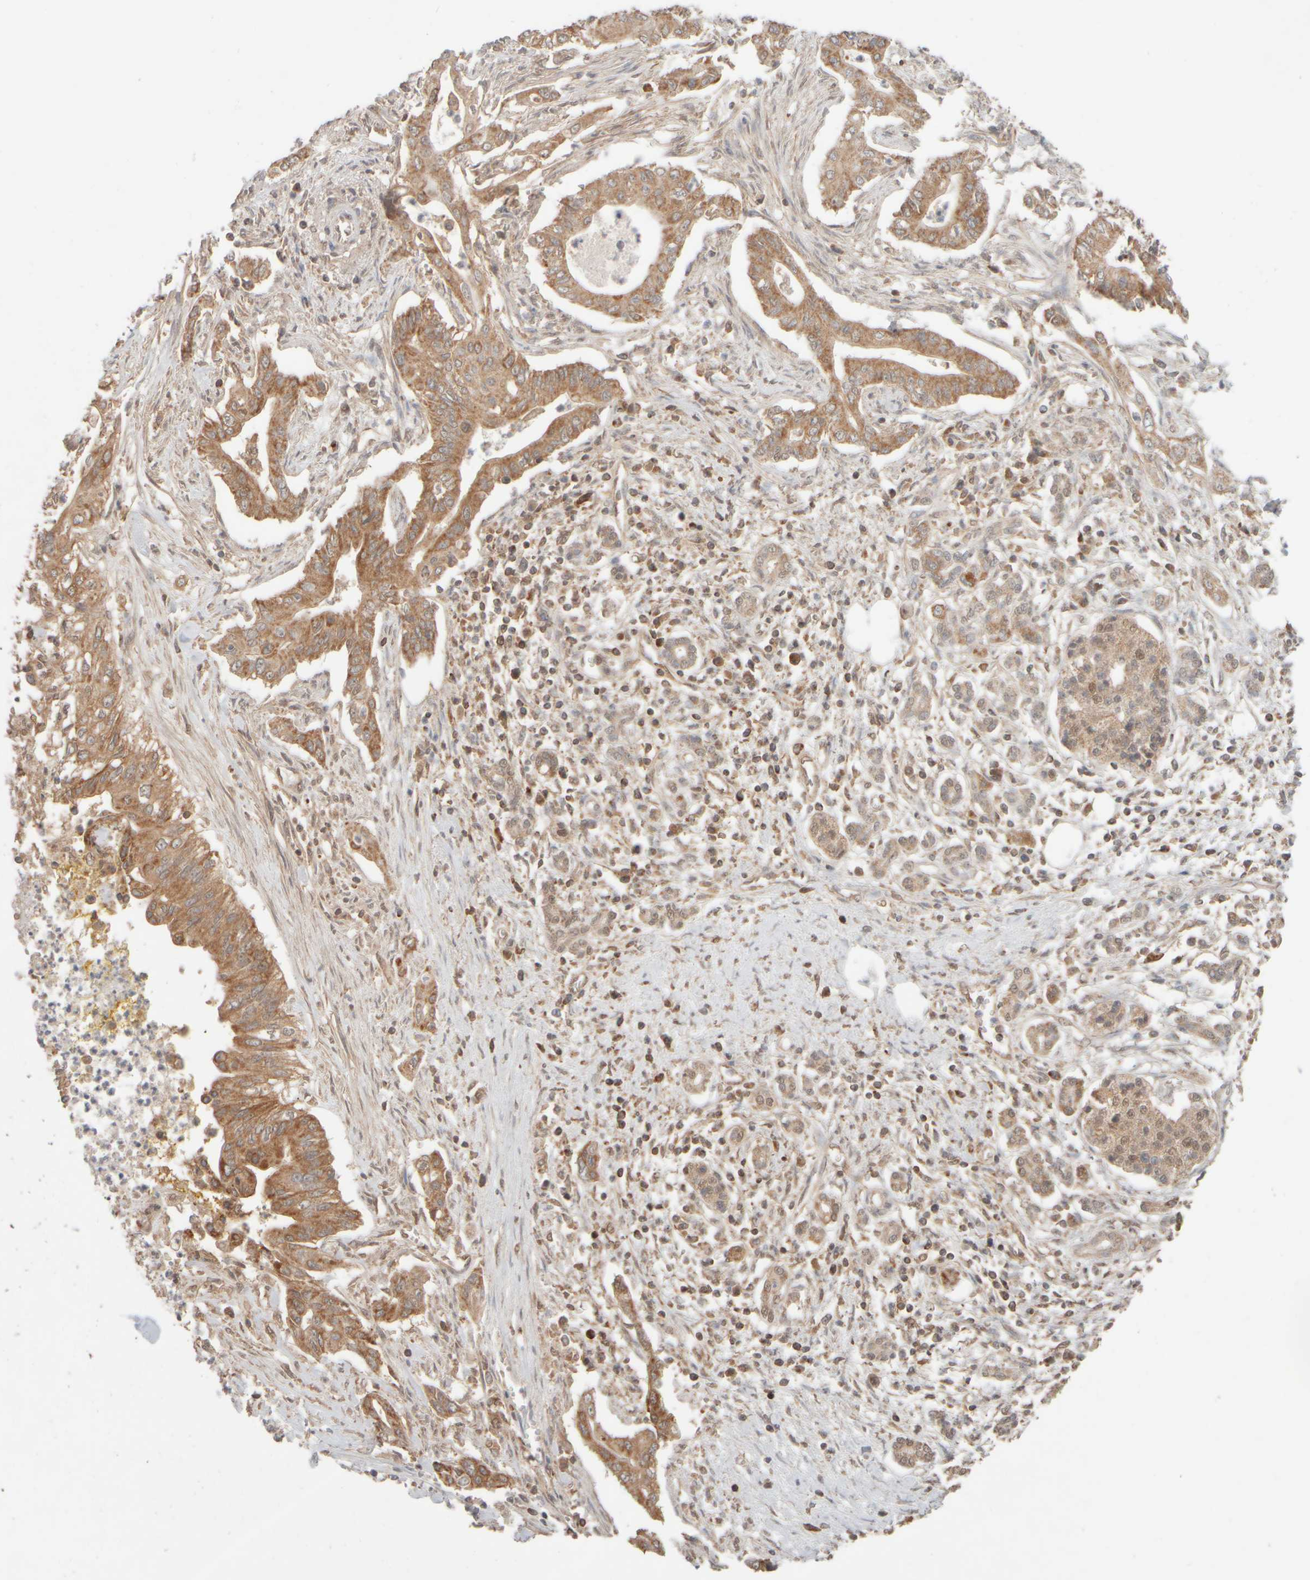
{"staining": {"intensity": "moderate", "quantity": ">75%", "location": "cytoplasmic/membranous"}, "tissue": "pancreatic cancer", "cell_type": "Tumor cells", "image_type": "cancer", "snomed": [{"axis": "morphology", "description": "Adenocarcinoma, NOS"}, {"axis": "topography", "description": "Pancreas"}], "caption": "Immunohistochemical staining of pancreatic adenocarcinoma shows medium levels of moderate cytoplasmic/membranous protein staining in about >75% of tumor cells.", "gene": "EIF2B3", "patient": {"sex": "male", "age": 58}}